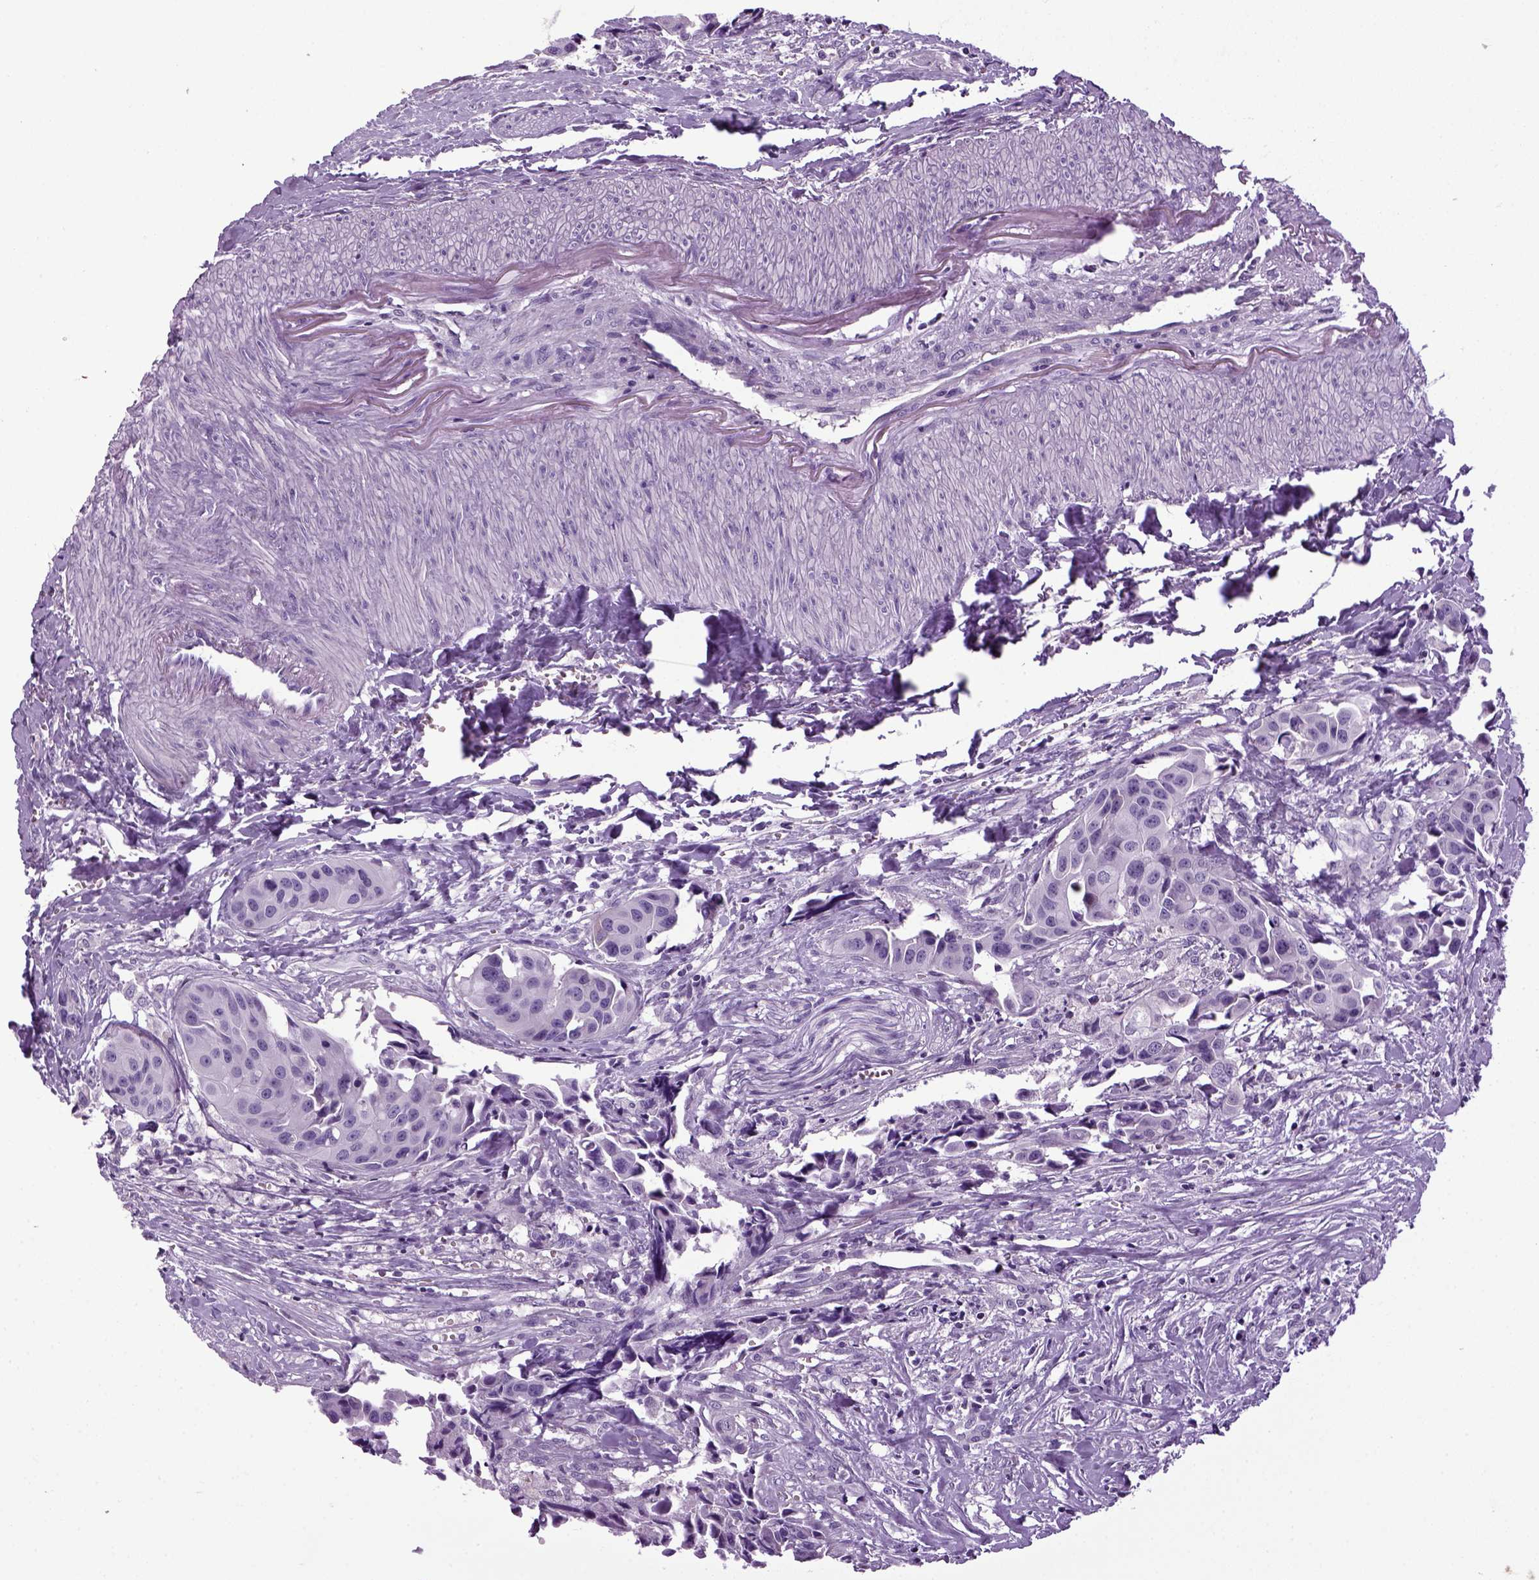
{"staining": {"intensity": "negative", "quantity": "none", "location": "none"}, "tissue": "head and neck cancer", "cell_type": "Tumor cells", "image_type": "cancer", "snomed": [{"axis": "morphology", "description": "Adenocarcinoma, NOS"}, {"axis": "topography", "description": "Head-Neck"}], "caption": "This is an IHC image of head and neck adenocarcinoma. There is no staining in tumor cells.", "gene": "HMCN2", "patient": {"sex": "male", "age": 76}}